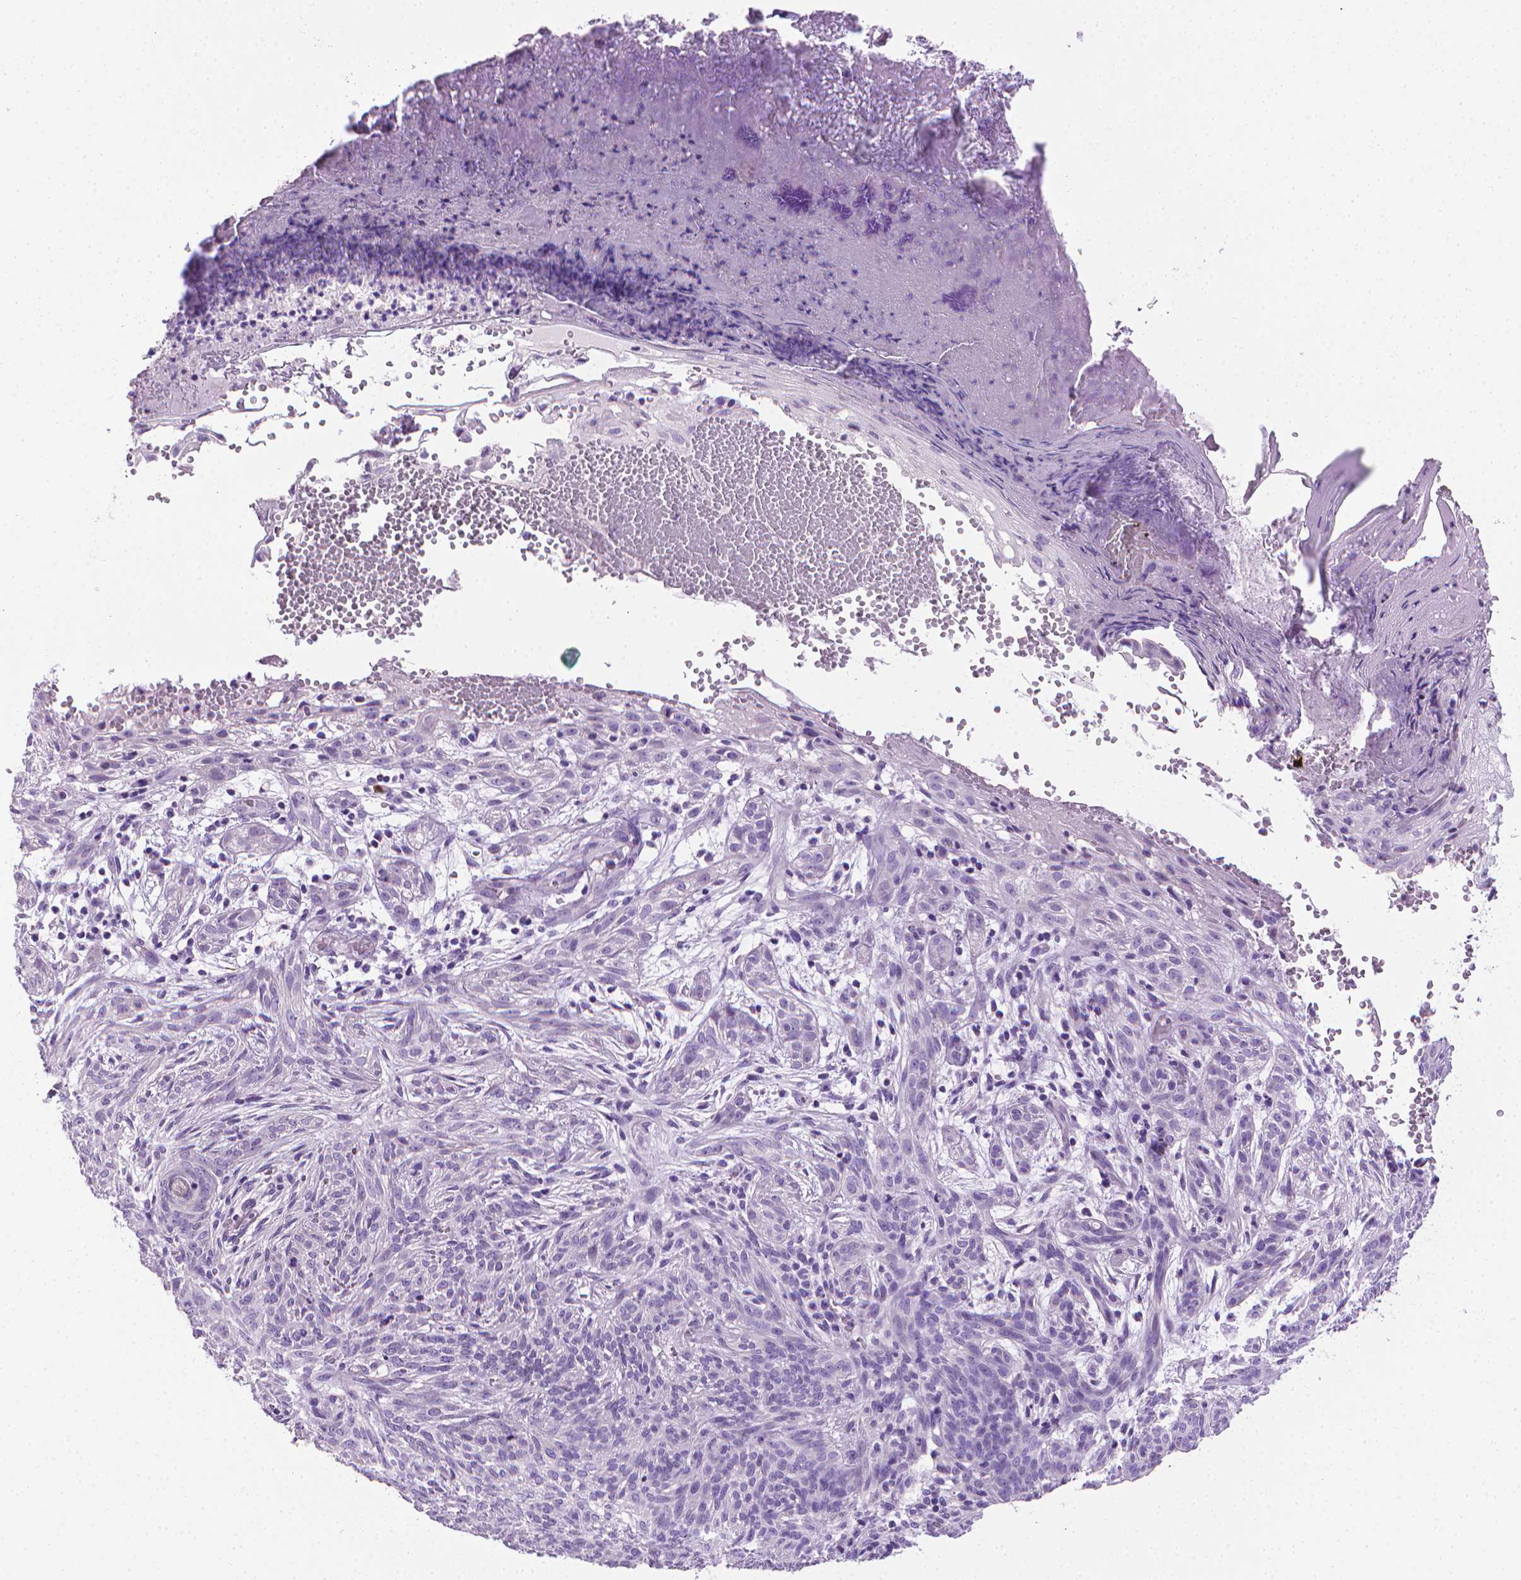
{"staining": {"intensity": "negative", "quantity": "none", "location": "none"}, "tissue": "skin cancer", "cell_type": "Tumor cells", "image_type": "cancer", "snomed": [{"axis": "morphology", "description": "Basal cell carcinoma"}, {"axis": "topography", "description": "Skin"}], "caption": "IHC of human basal cell carcinoma (skin) demonstrates no staining in tumor cells.", "gene": "PNMA2", "patient": {"sex": "male", "age": 84}}